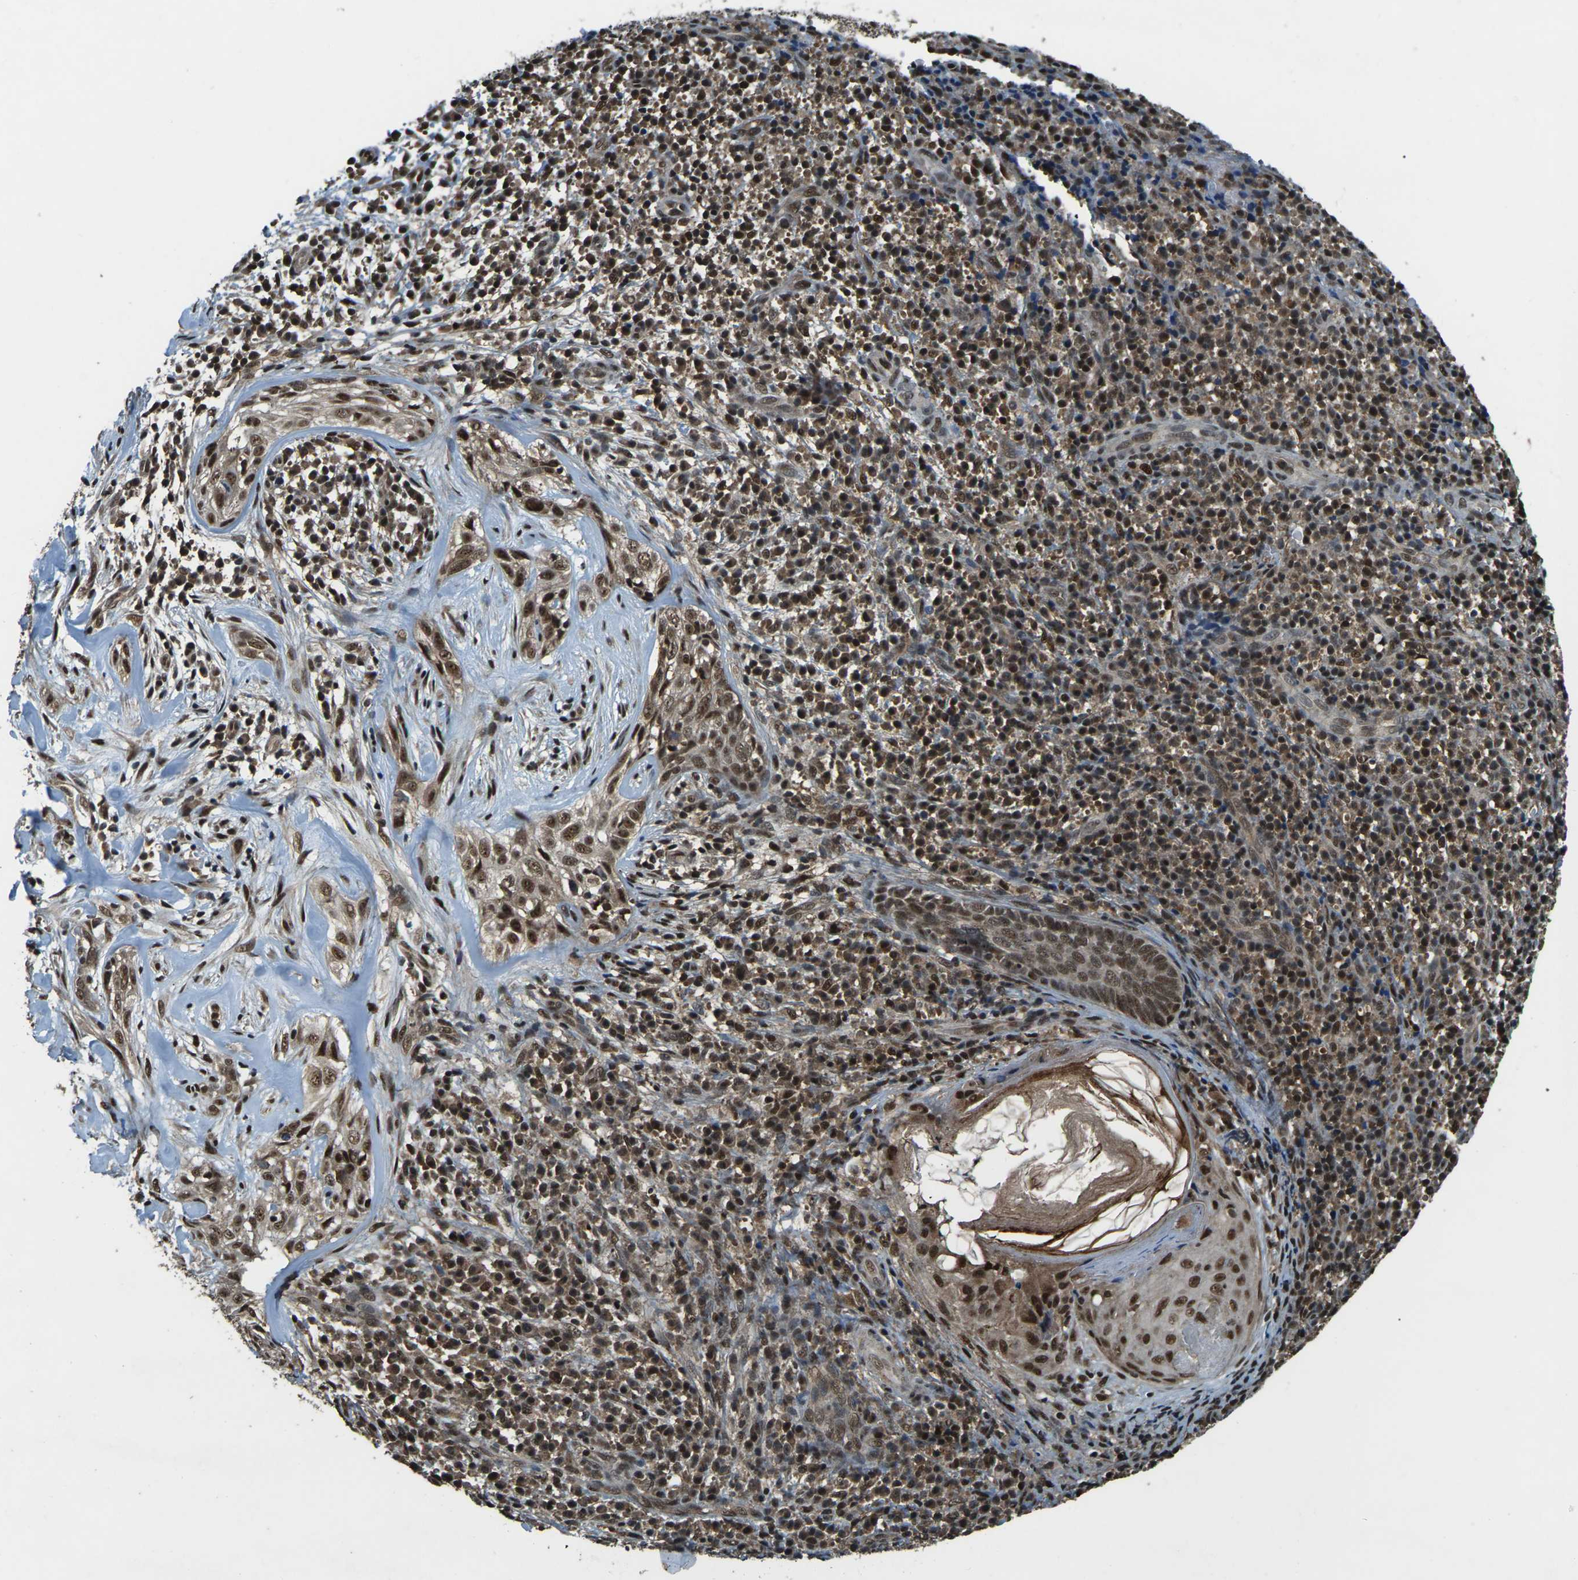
{"staining": {"intensity": "moderate", "quantity": ">75%", "location": "cytoplasmic/membranous,nuclear"}, "tissue": "skin cancer", "cell_type": "Tumor cells", "image_type": "cancer", "snomed": [{"axis": "morphology", "description": "Basal cell carcinoma"}, {"axis": "topography", "description": "Skin"}], "caption": "A photomicrograph showing moderate cytoplasmic/membranous and nuclear staining in about >75% of tumor cells in skin basal cell carcinoma, as visualized by brown immunohistochemical staining.", "gene": "NR4A2", "patient": {"sex": "male", "age": 72}}